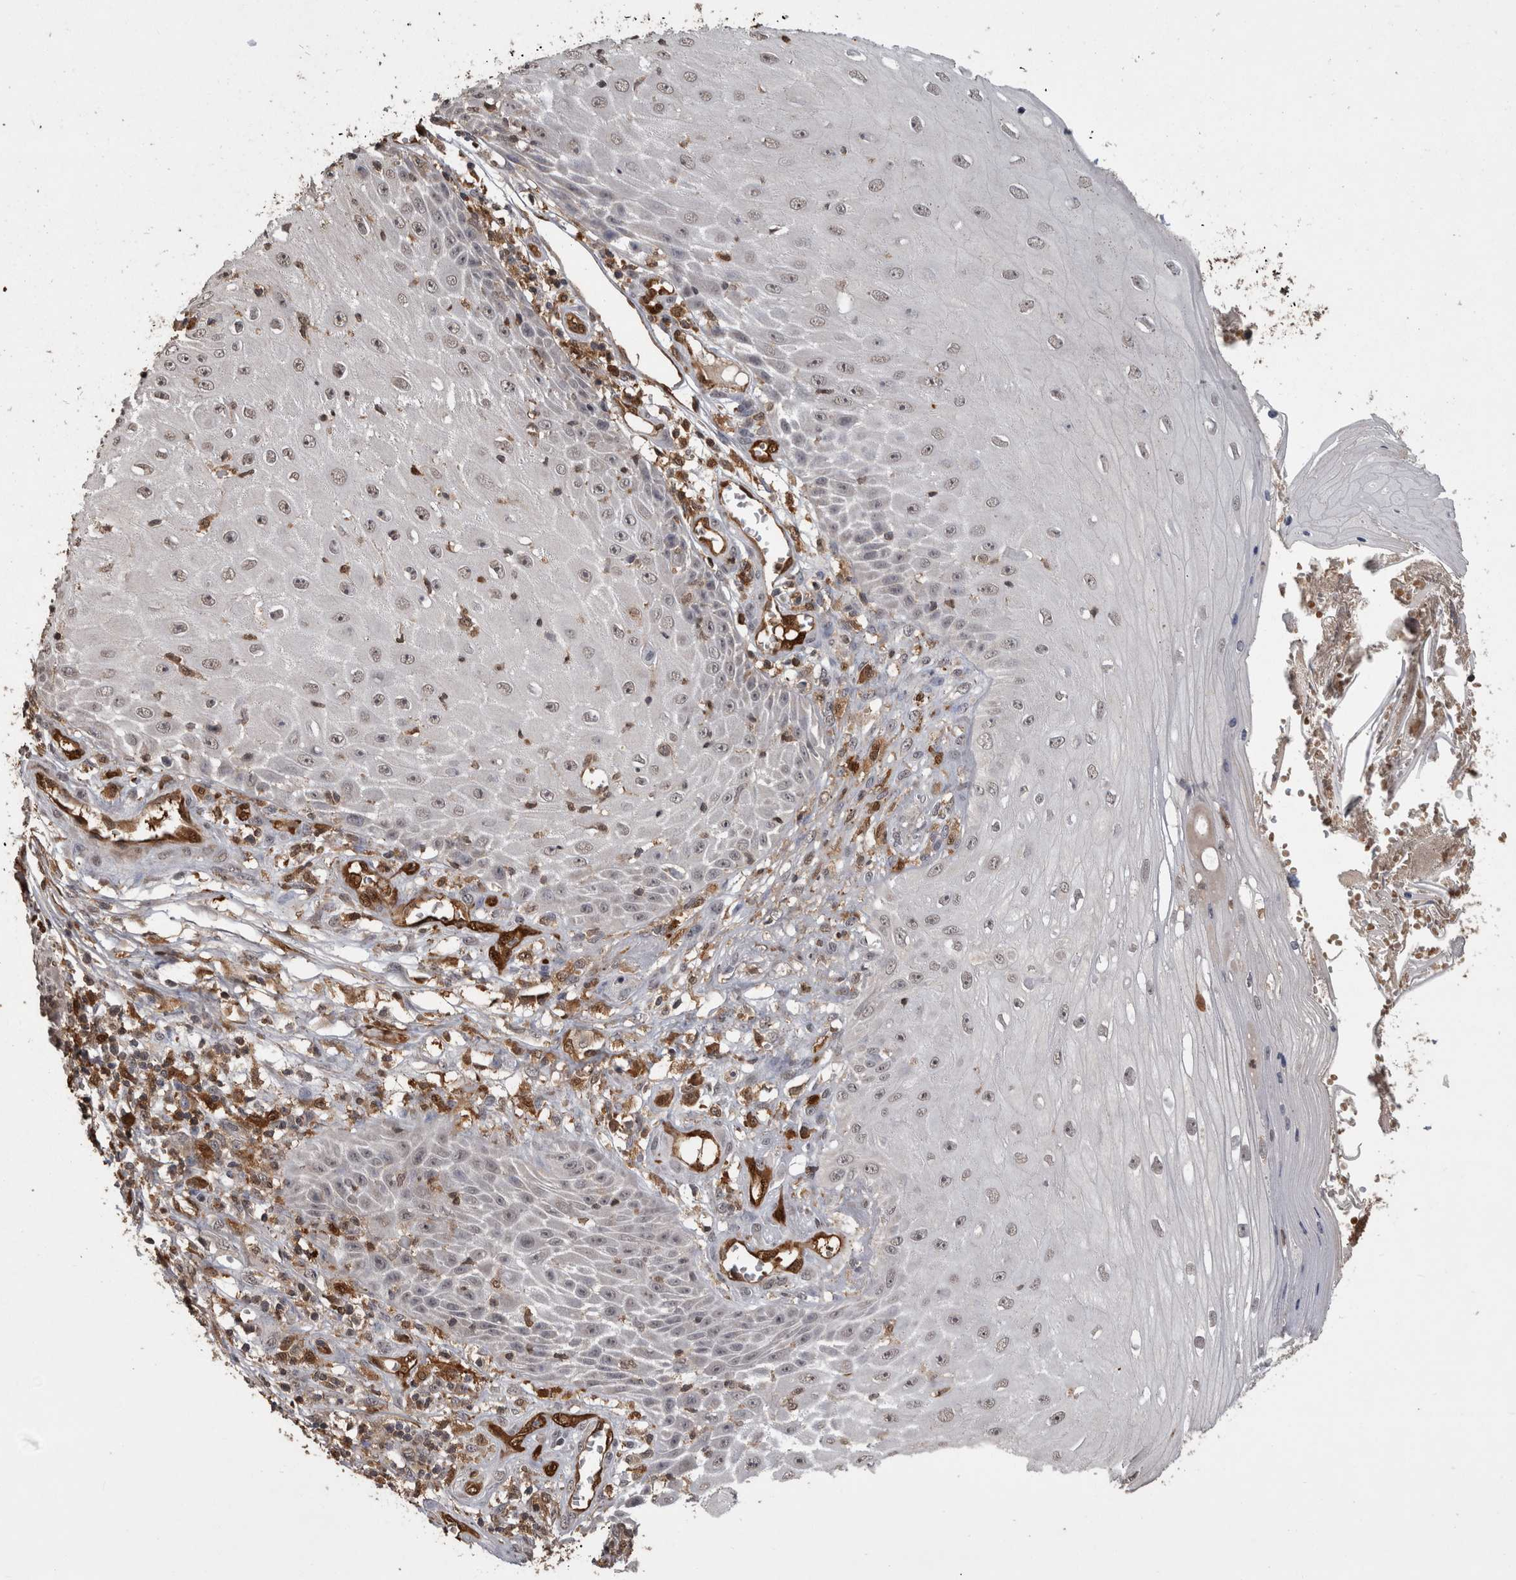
{"staining": {"intensity": "weak", "quantity": "<25%", "location": "nuclear"}, "tissue": "skin cancer", "cell_type": "Tumor cells", "image_type": "cancer", "snomed": [{"axis": "morphology", "description": "Squamous cell carcinoma, NOS"}, {"axis": "topography", "description": "Skin"}], "caption": "A high-resolution micrograph shows IHC staining of skin squamous cell carcinoma, which demonstrates no significant positivity in tumor cells.", "gene": "LXN", "patient": {"sex": "female", "age": 73}}